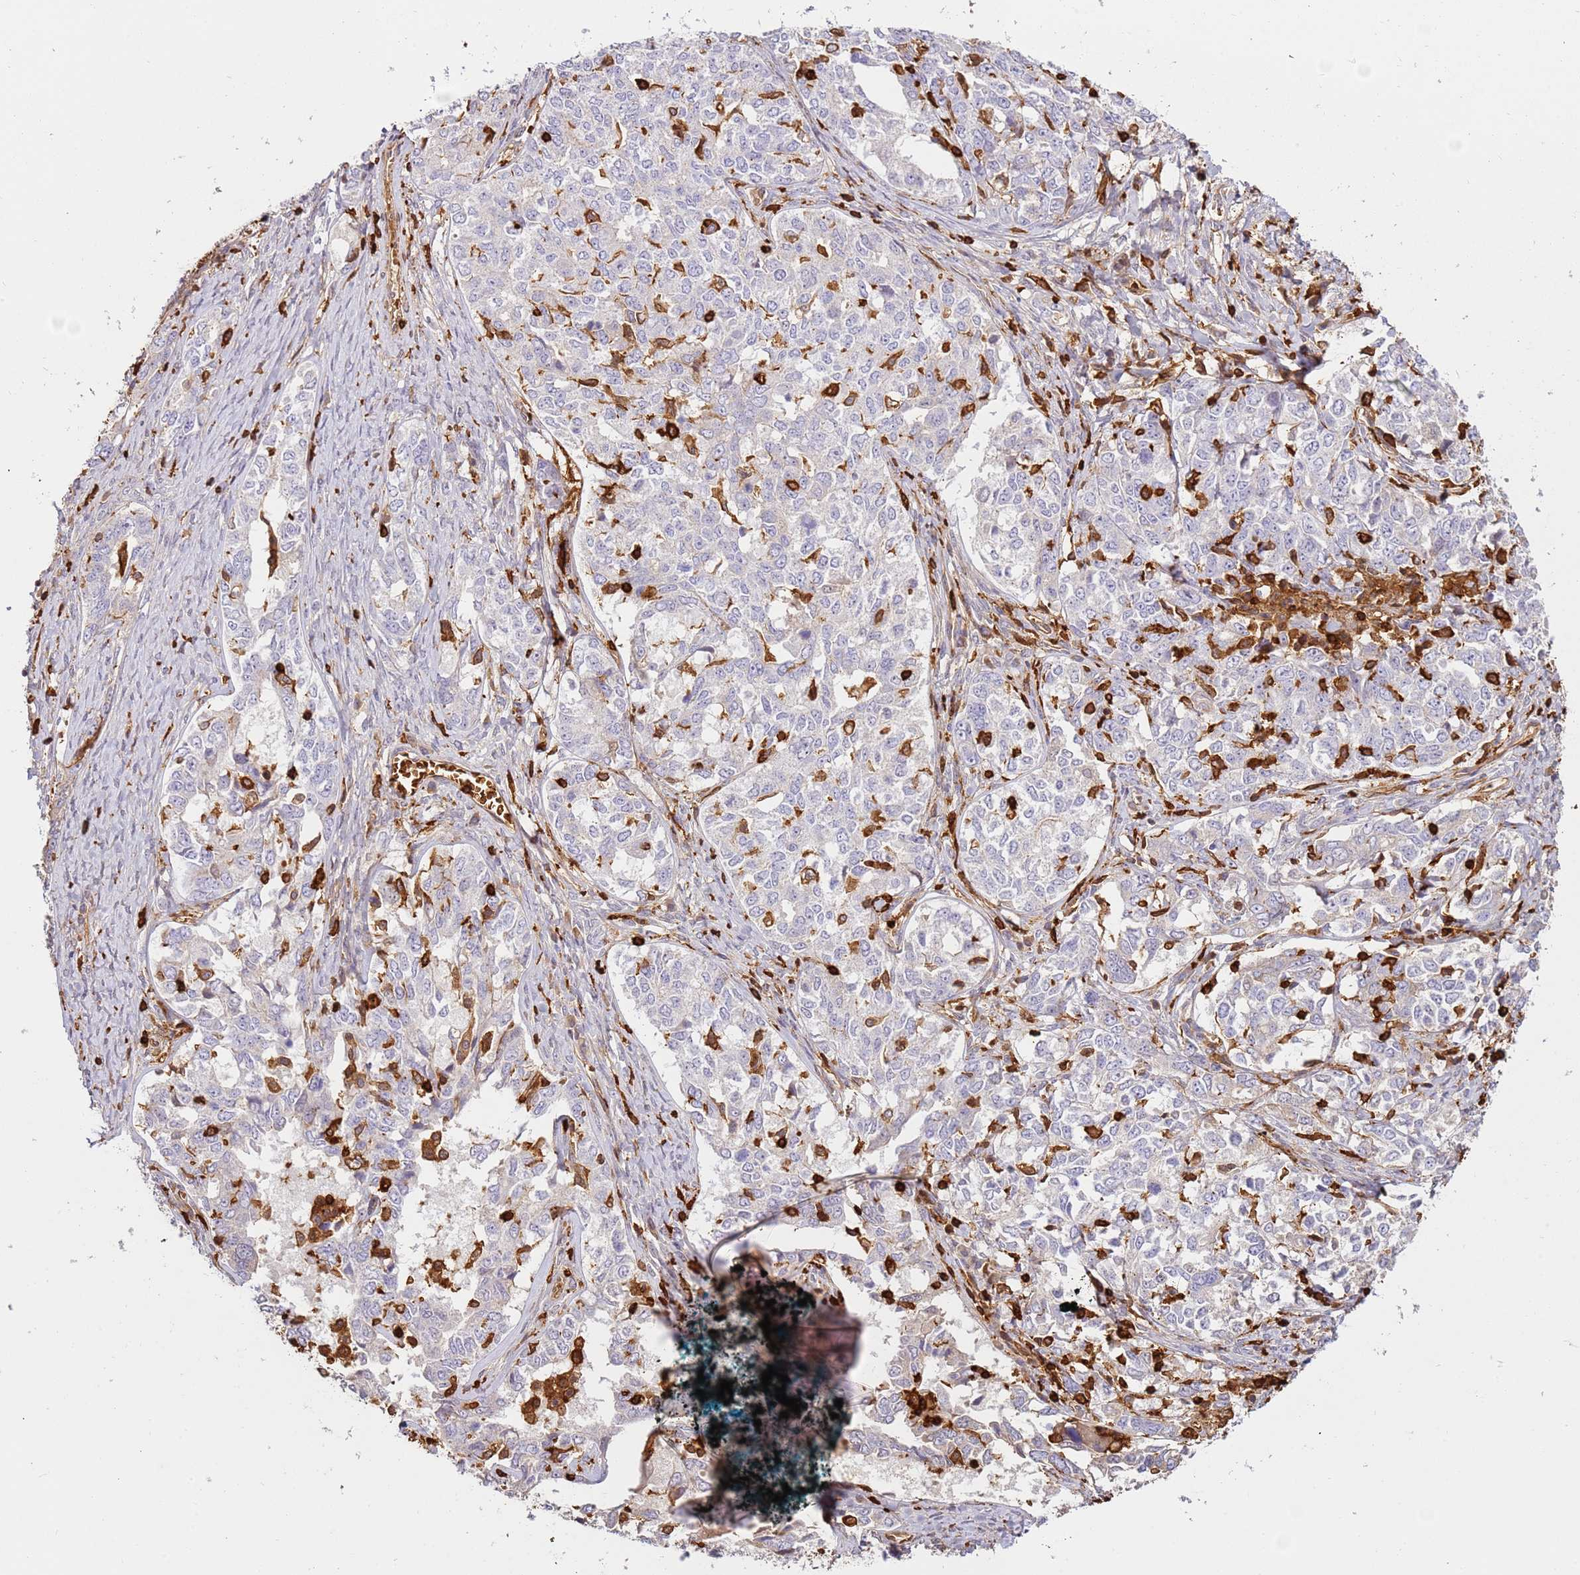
{"staining": {"intensity": "negative", "quantity": "none", "location": "none"}, "tissue": "ovarian cancer", "cell_type": "Tumor cells", "image_type": "cancer", "snomed": [{"axis": "morphology", "description": "Carcinoma, endometroid"}, {"axis": "topography", "description": "Ovary"}], "caption": "Immunohistochemical staining of ovarian cancer (endometroid carcinoma) exhibits no significant expression in tumor cells.", "gene": "OR6P1", "patient": {"sex": "female", "age": 62}}